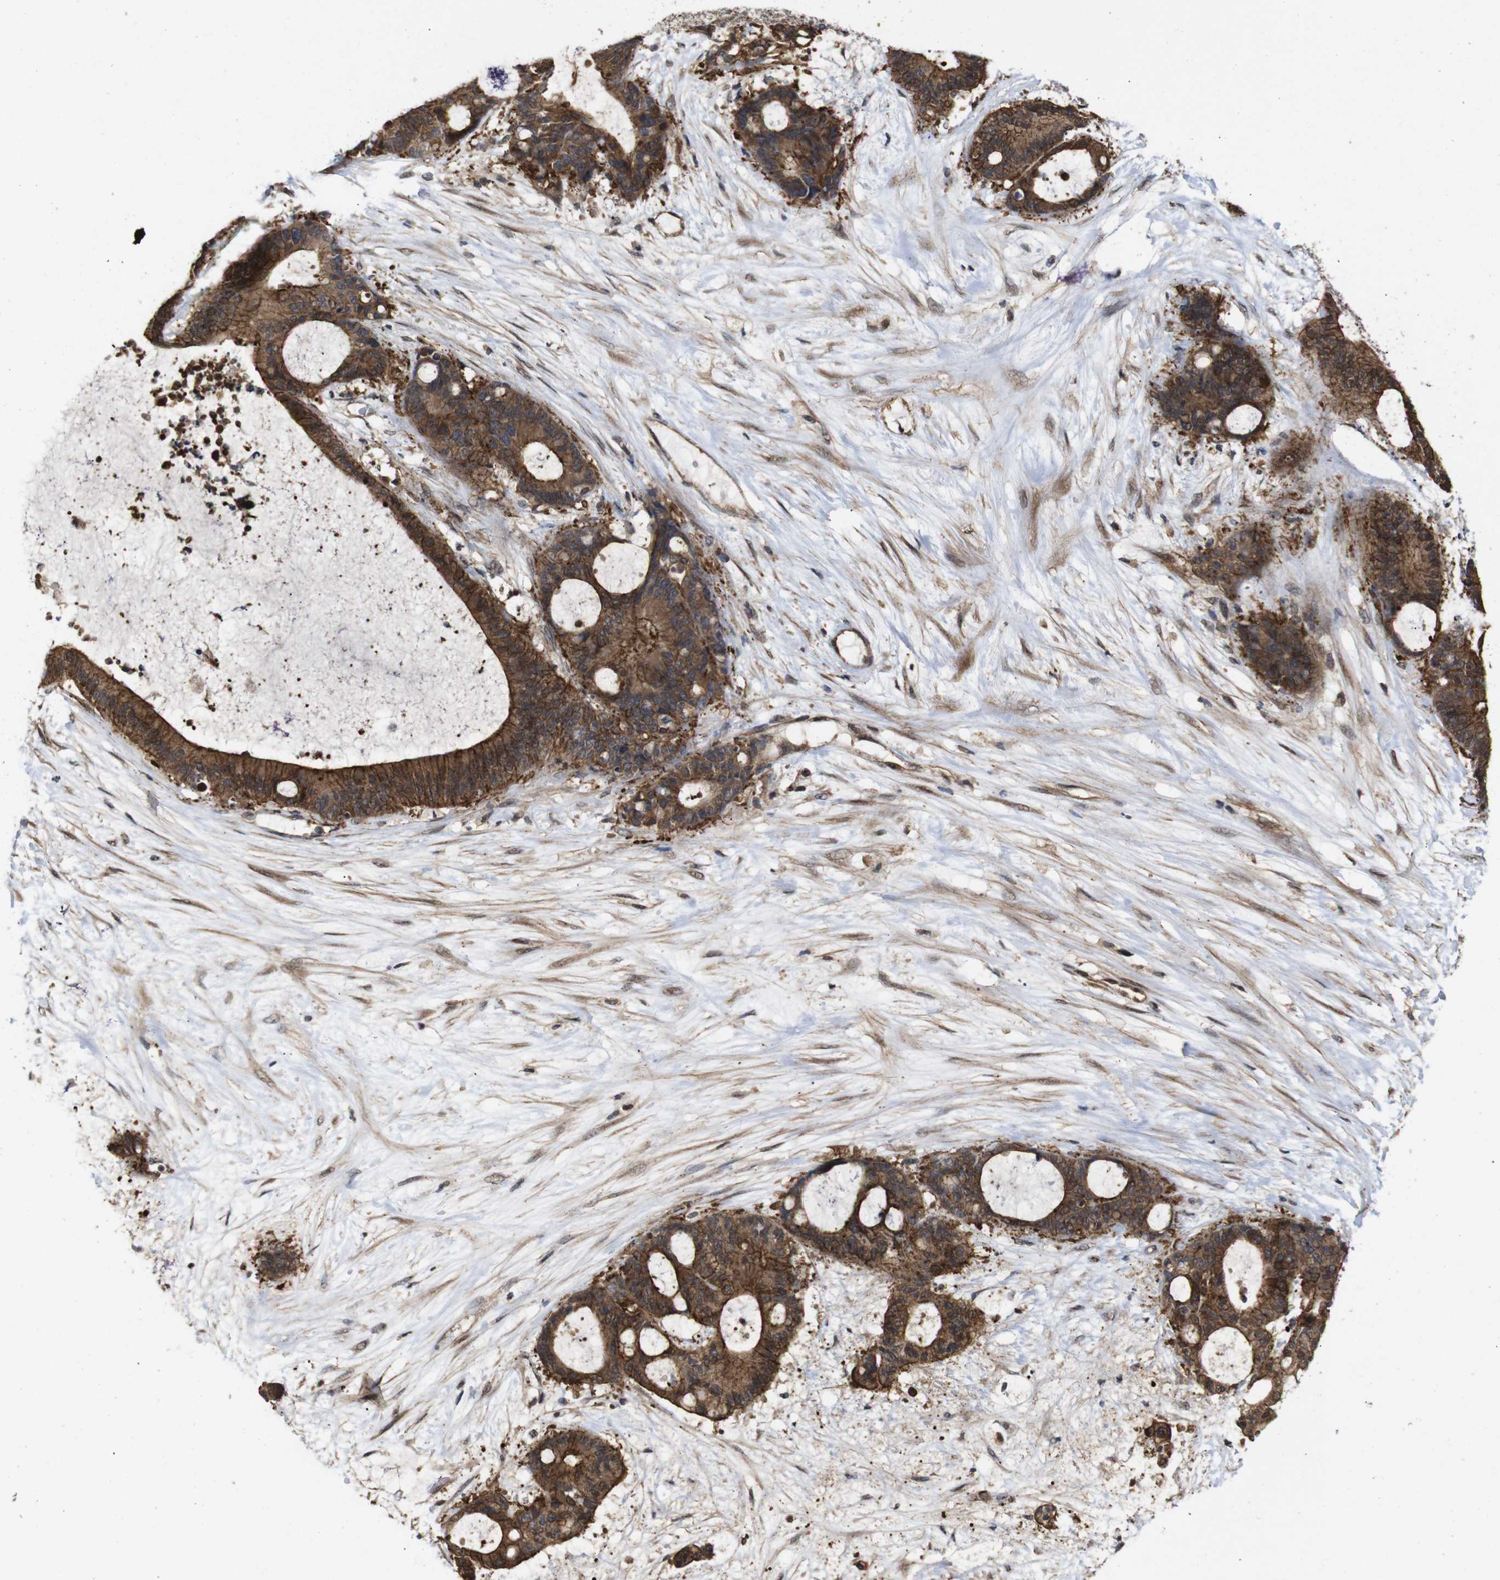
{"staining": {"intensity": "strong", "quantity": ">75%", "location": "cytoplasmic/membranous"}, "tissue": "liver cancer", "cell_type": "Tumor cells", "image_type": "cancer", "snomed": [{"axis": "morphology", "description": "Cholangiocarcinoma"}, {"axis": "topography", "description": "Liver"}], "caption": "Cholangiocarcinoma (liver) was stained to show a protein in brown. There is high levels of strong cytoplasmic/membranous expression in about >75% of tumor cells.", "gene": "NANOS1", "patient": {"sex": "female", "age": 73}}